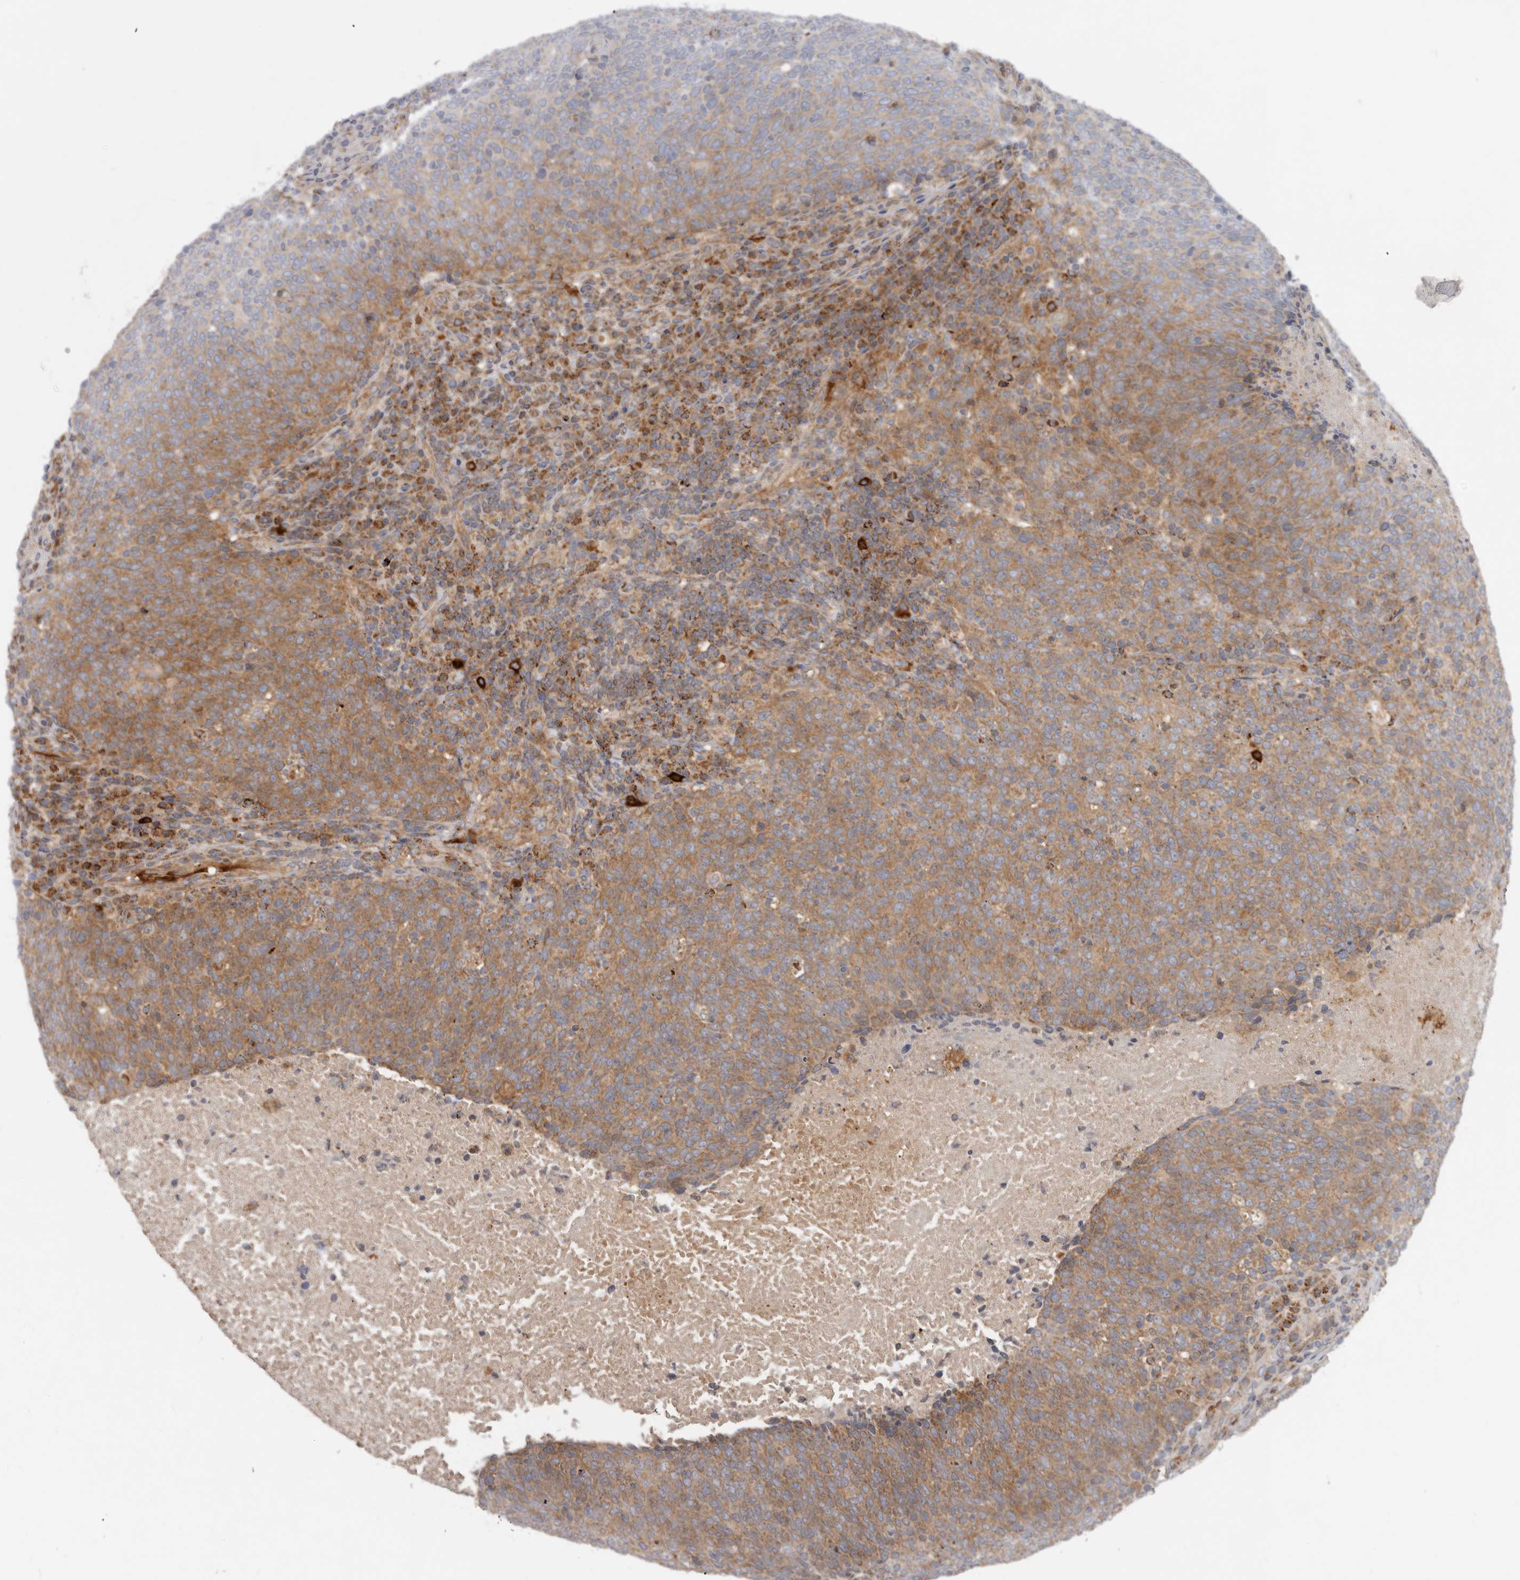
{"staining": {"intensity": "moderate", "quantity": ">75%", "location": "cytoplasmic/membranous"}, "tissue": "head and neck cancer", "cell_type": "Tumor cells", "image_type": "cancer", "snomed": [{"axis": "morphology", "description": "Squamous cell carcinoma, NOS"}, {"axis": "morphology", "description": "Squamous cell carcinoma, metastatic, NOS"}, {"axis": "topography", "description": "Lymph node"}, {"axis": "topography", "description": "Head-Neck"}], "caption": "Approximately >75% of tumor cells in human head and neck cancer (squamous cell carcinoma) exhibit moderate cytoplasmic/membranous protein expression as visualized by brown immunohistochemical staining.", "gene": "GOT1L1", "patient": {"sex": "male", "age": 62}}